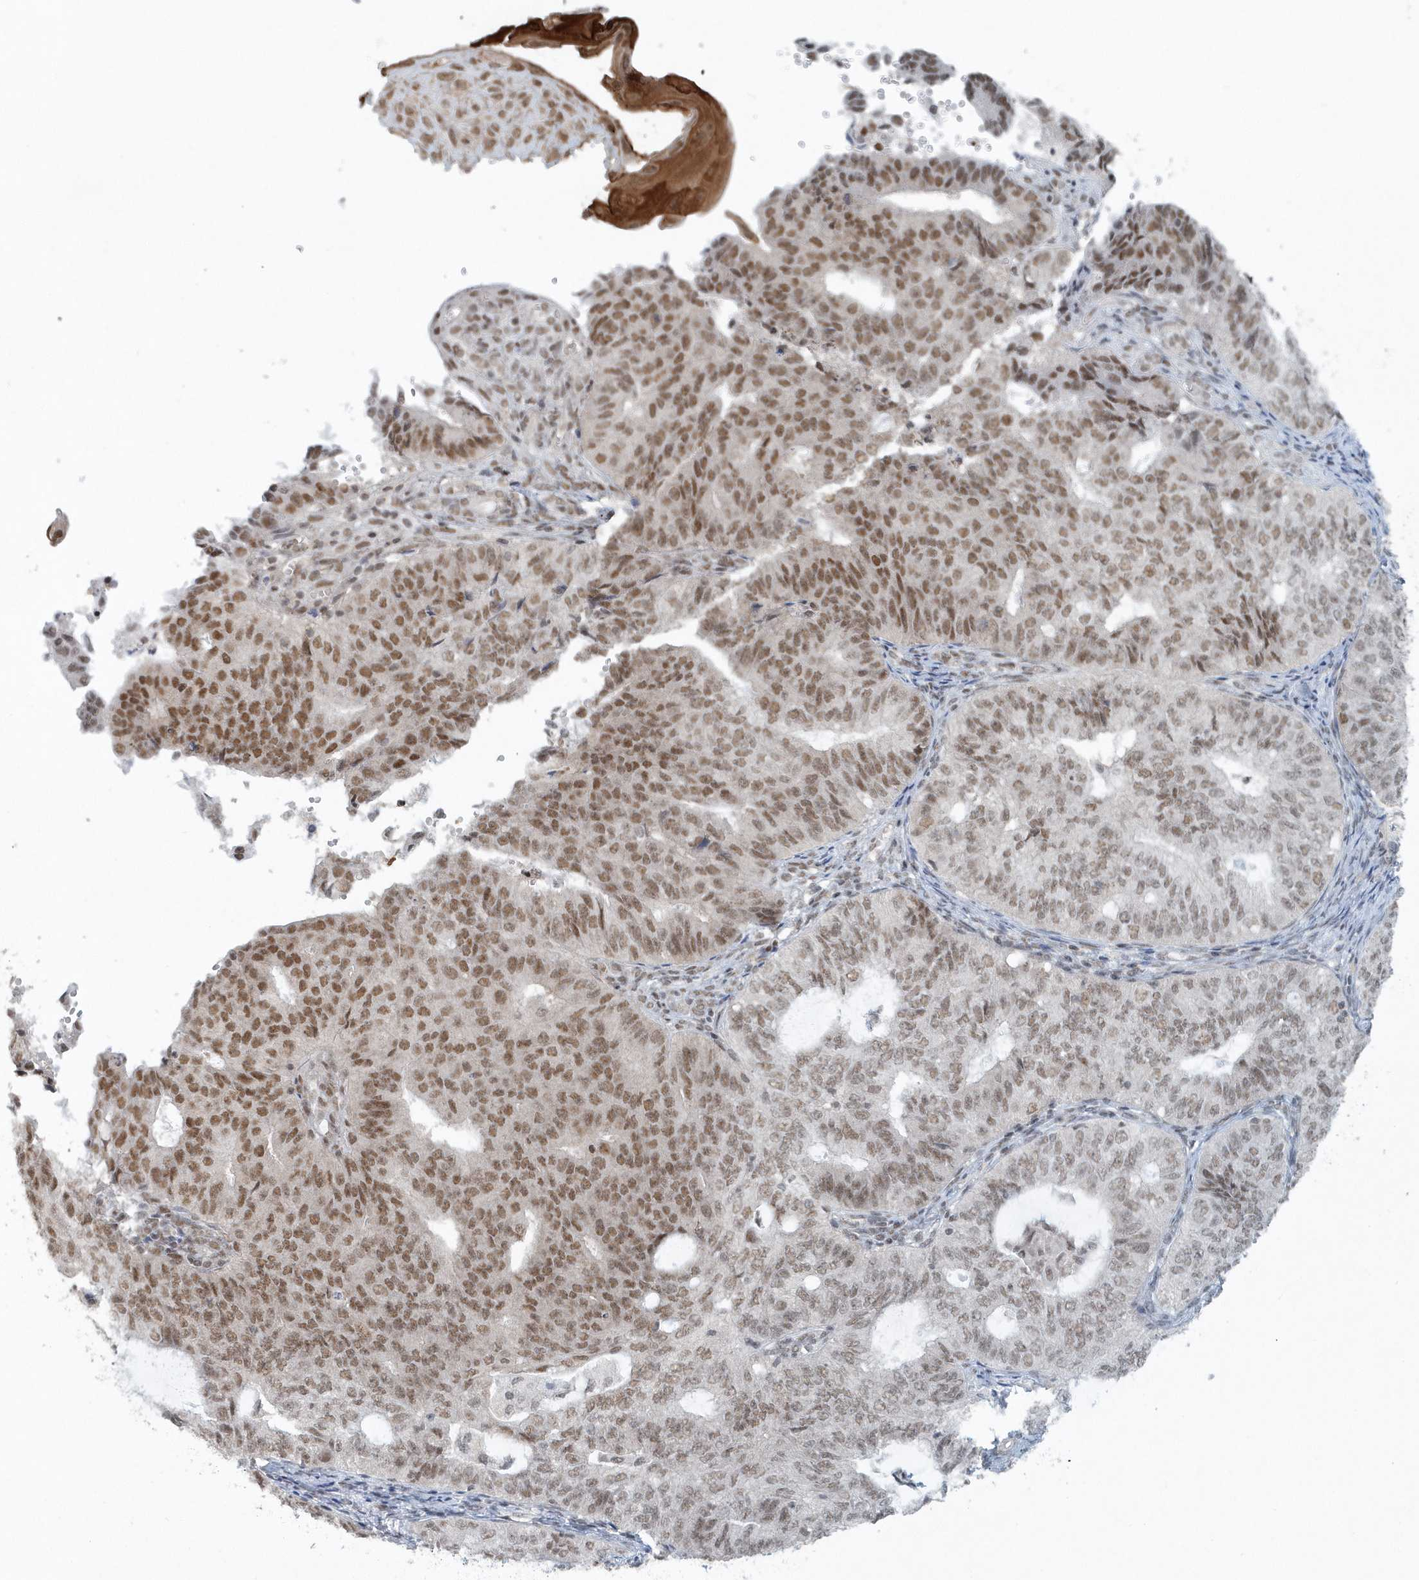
{"staining": {"intensity": "moderate", "quantity": "25%-75%", "location": "nuclear"}, "tissue": "endometrial cancer", "cell_type": "Tumor cells", "image_type": "cancer", "snomed": [{"axis": "morphology", "description": "Adenocarcinoma, NOS"}, {"axis": "topography", "description": "Endometrium"}], "caption": "Tumor cells reveal medium levels of moderate nuclear positivity in approximately 25%-75% of cells in endometrial adenocarcinoma.", "gene": "YTHDC1", "patient": {"sex": "female", "age": 32}}